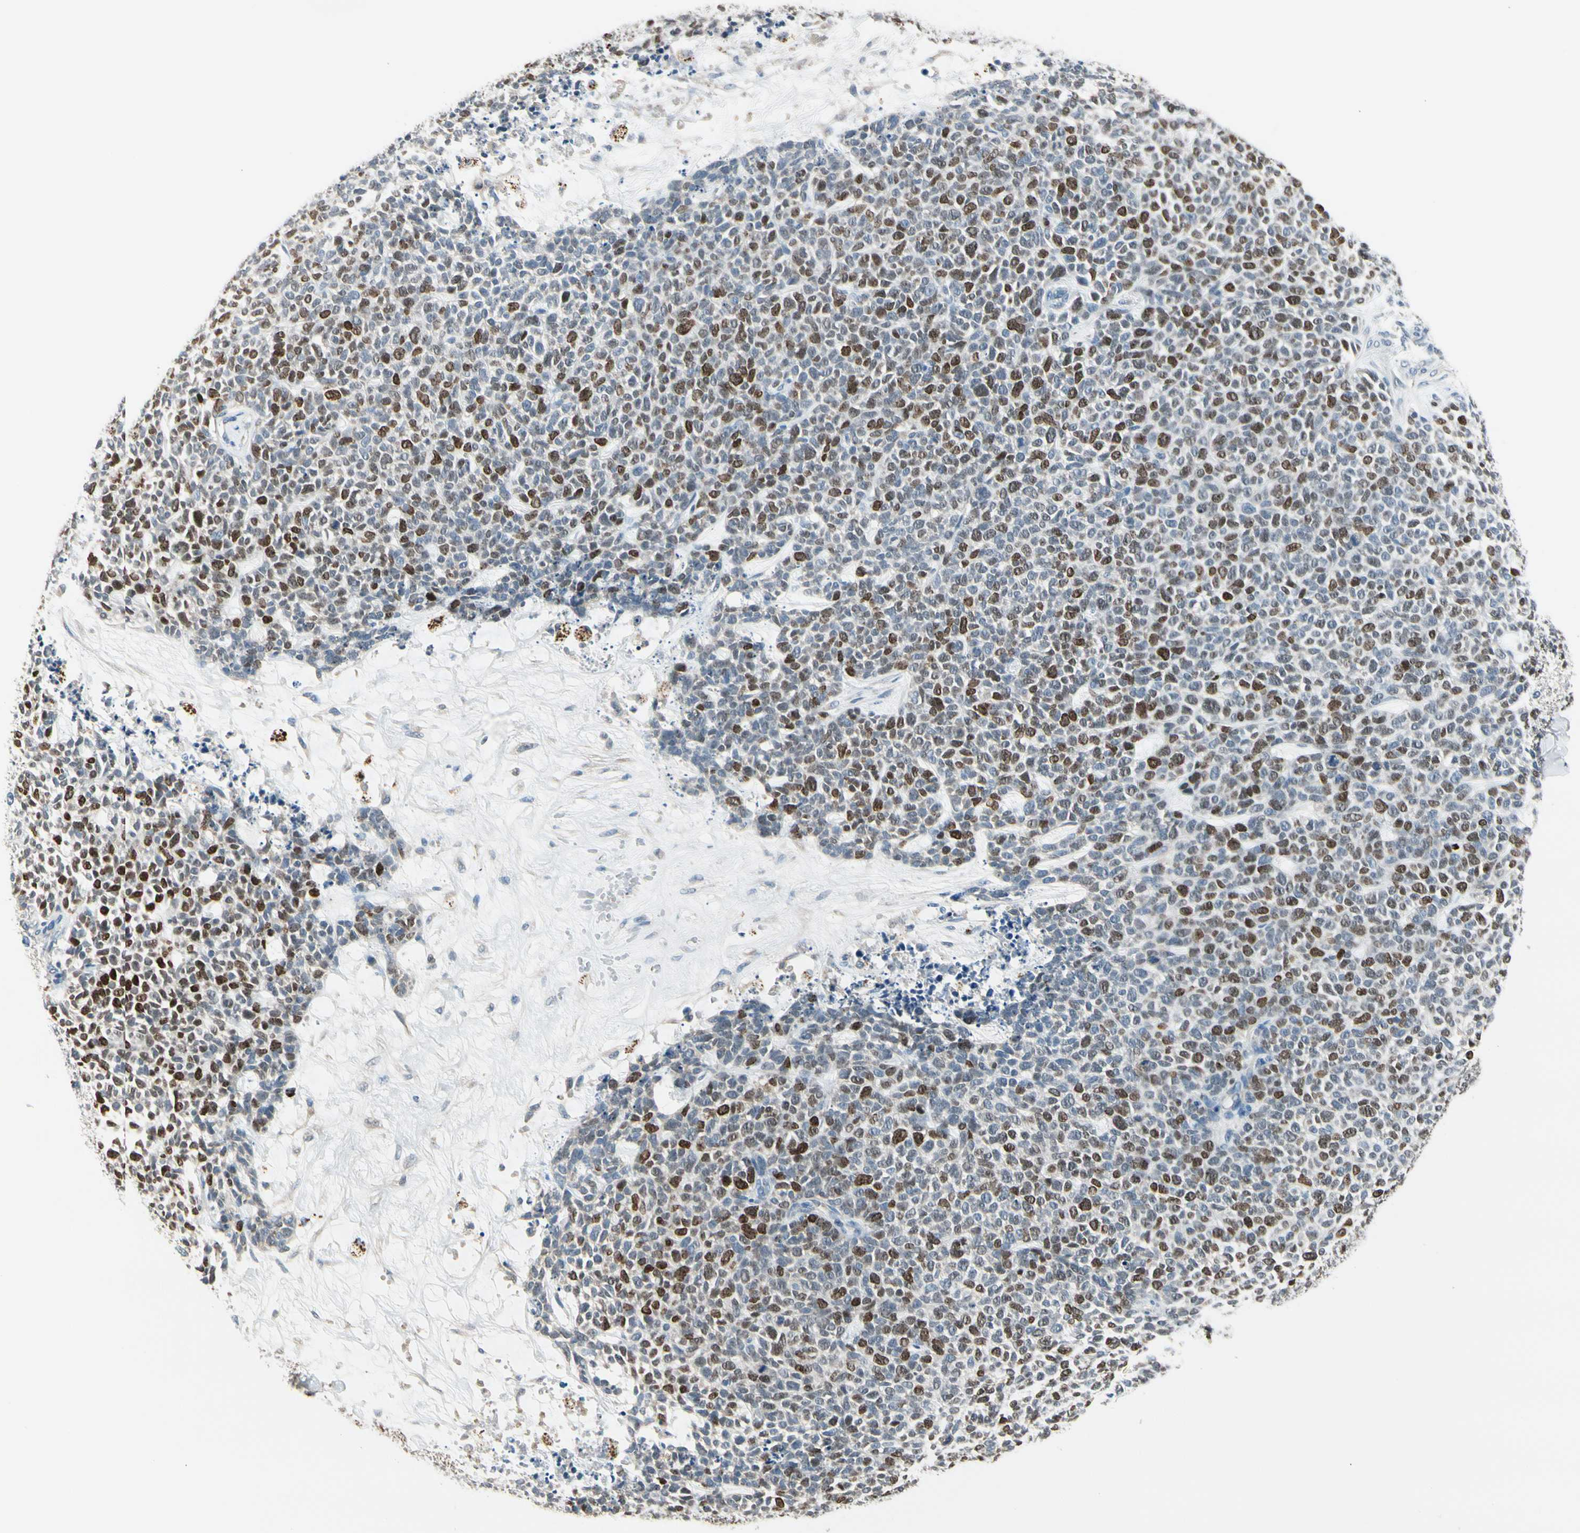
{"staining": {"intensity": "moderate", "quantity": "25%-75%", "location": "nuclear"}, "tissue": "skin cancer", "cell_type": "Tumor cells", "image_type": "cancer", "snomed": [{"axis": "morphology", "description": "Basal cell carcinoma"}, {"axis": "topography", "description": "Skin"}], "caption": "A brown stain labels moderate nuclear expression of a protein in basal cell carcinoma (skin) tumor cells.", "gene": "ZKSCAN4", "patient": {"sex": "female", "age": 84}}